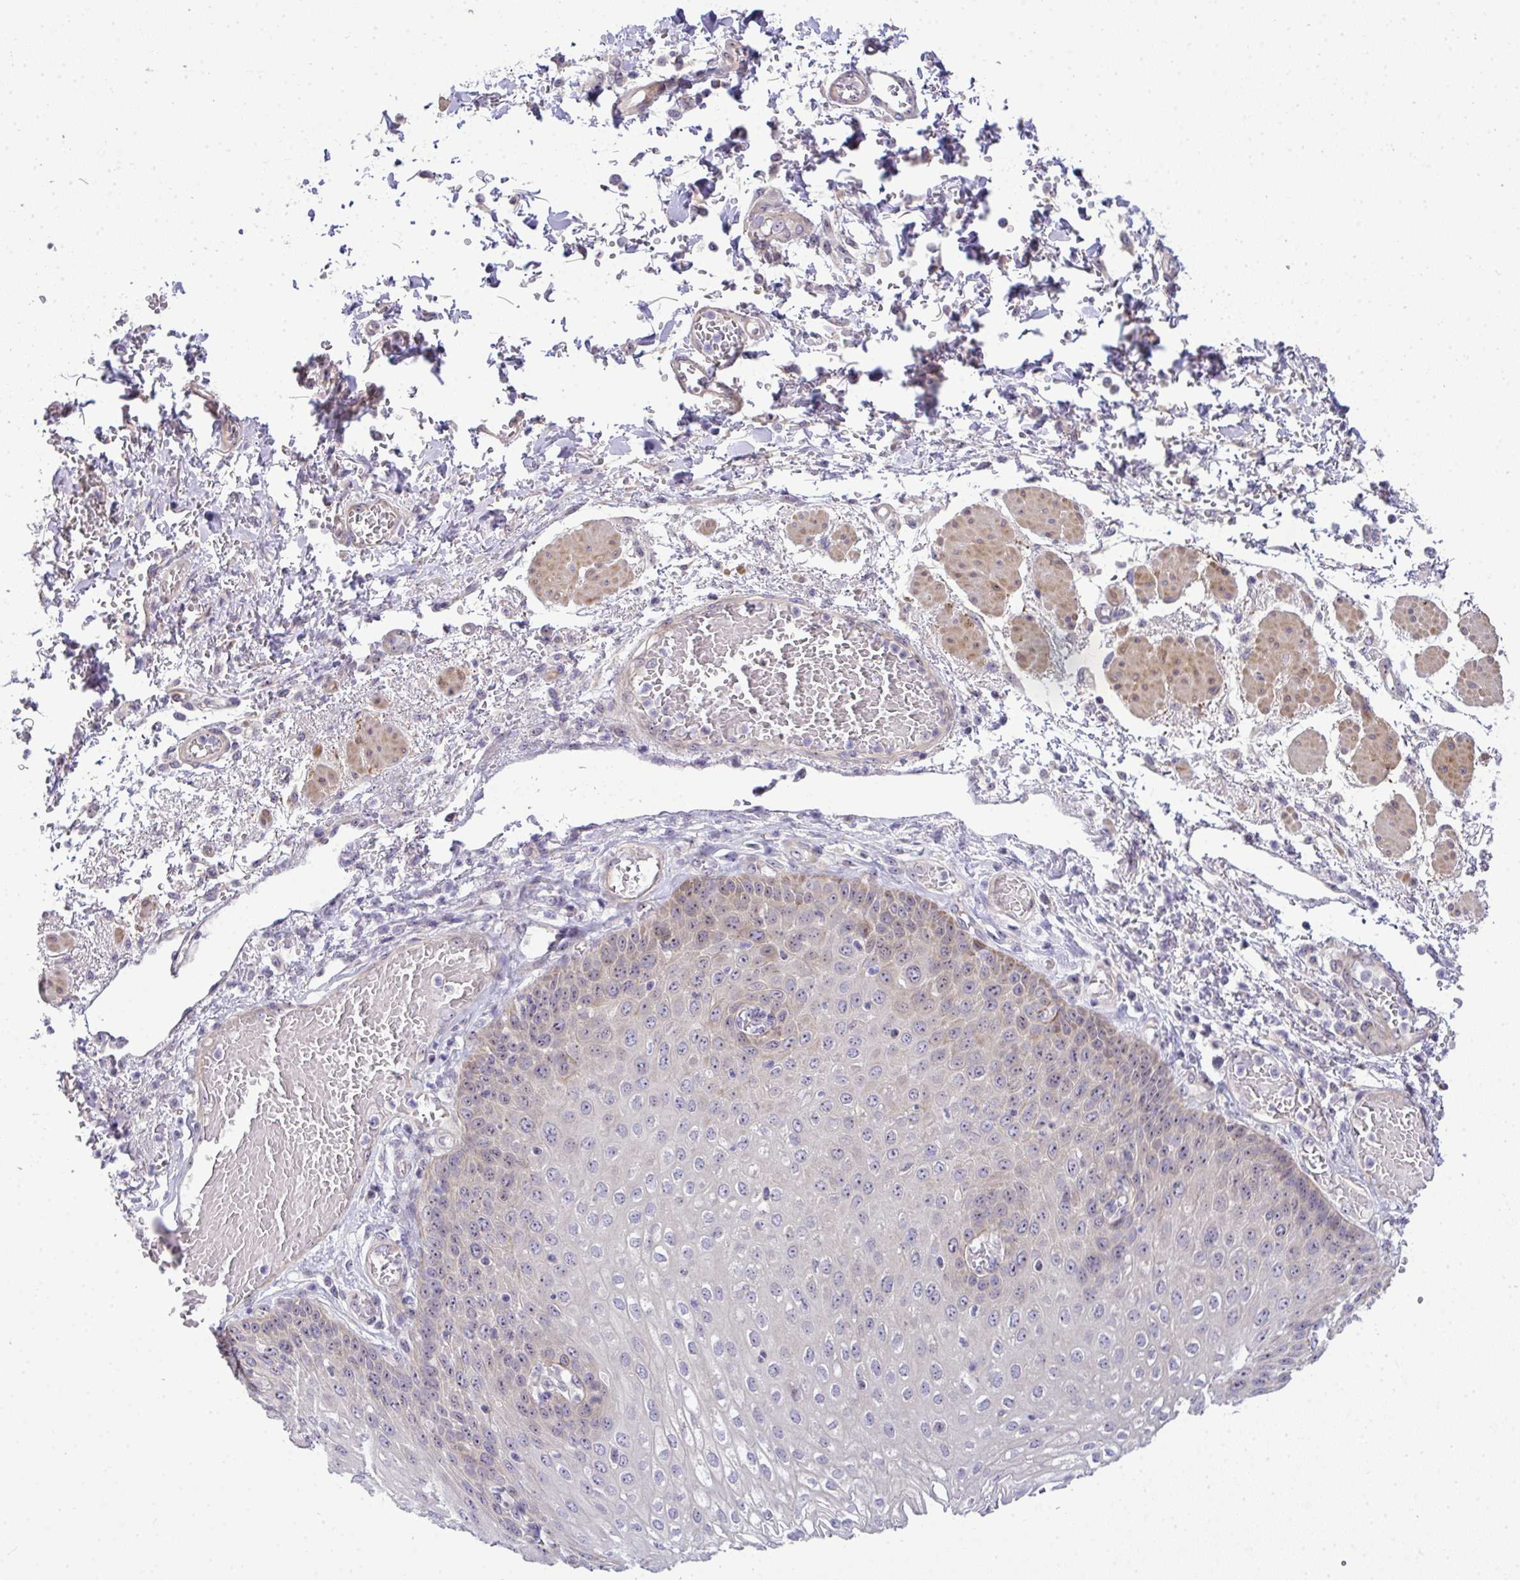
{"staining": {"intensity": "moderate", "quantity": "25%-75%", "location": "cytoplasmic/membranous,nuclear"}, "tissue": "esophagus", "cell_type": "Squamous epithelial cells", "image_type": "normal", "snomed": [{"axis": "morphology", "description": "Normal tissue, NOS"}, {"axis": "morphology", "description": "Adenocarcinoma, NOS"}, {"axis": "topography", "description": "Esophagus"}], "caption": "Immunohistochemical staining of benign esophagus demonstrates medium levels of moderate cytoplasmic/membranous,nuclear staining in about 25%-75% of squamous epithelial cells. (Brightfield microscopy of DAB IHC at high magnification).", "gene": "NT5C1A", "patient": {"sex": "male", "age": 81}}